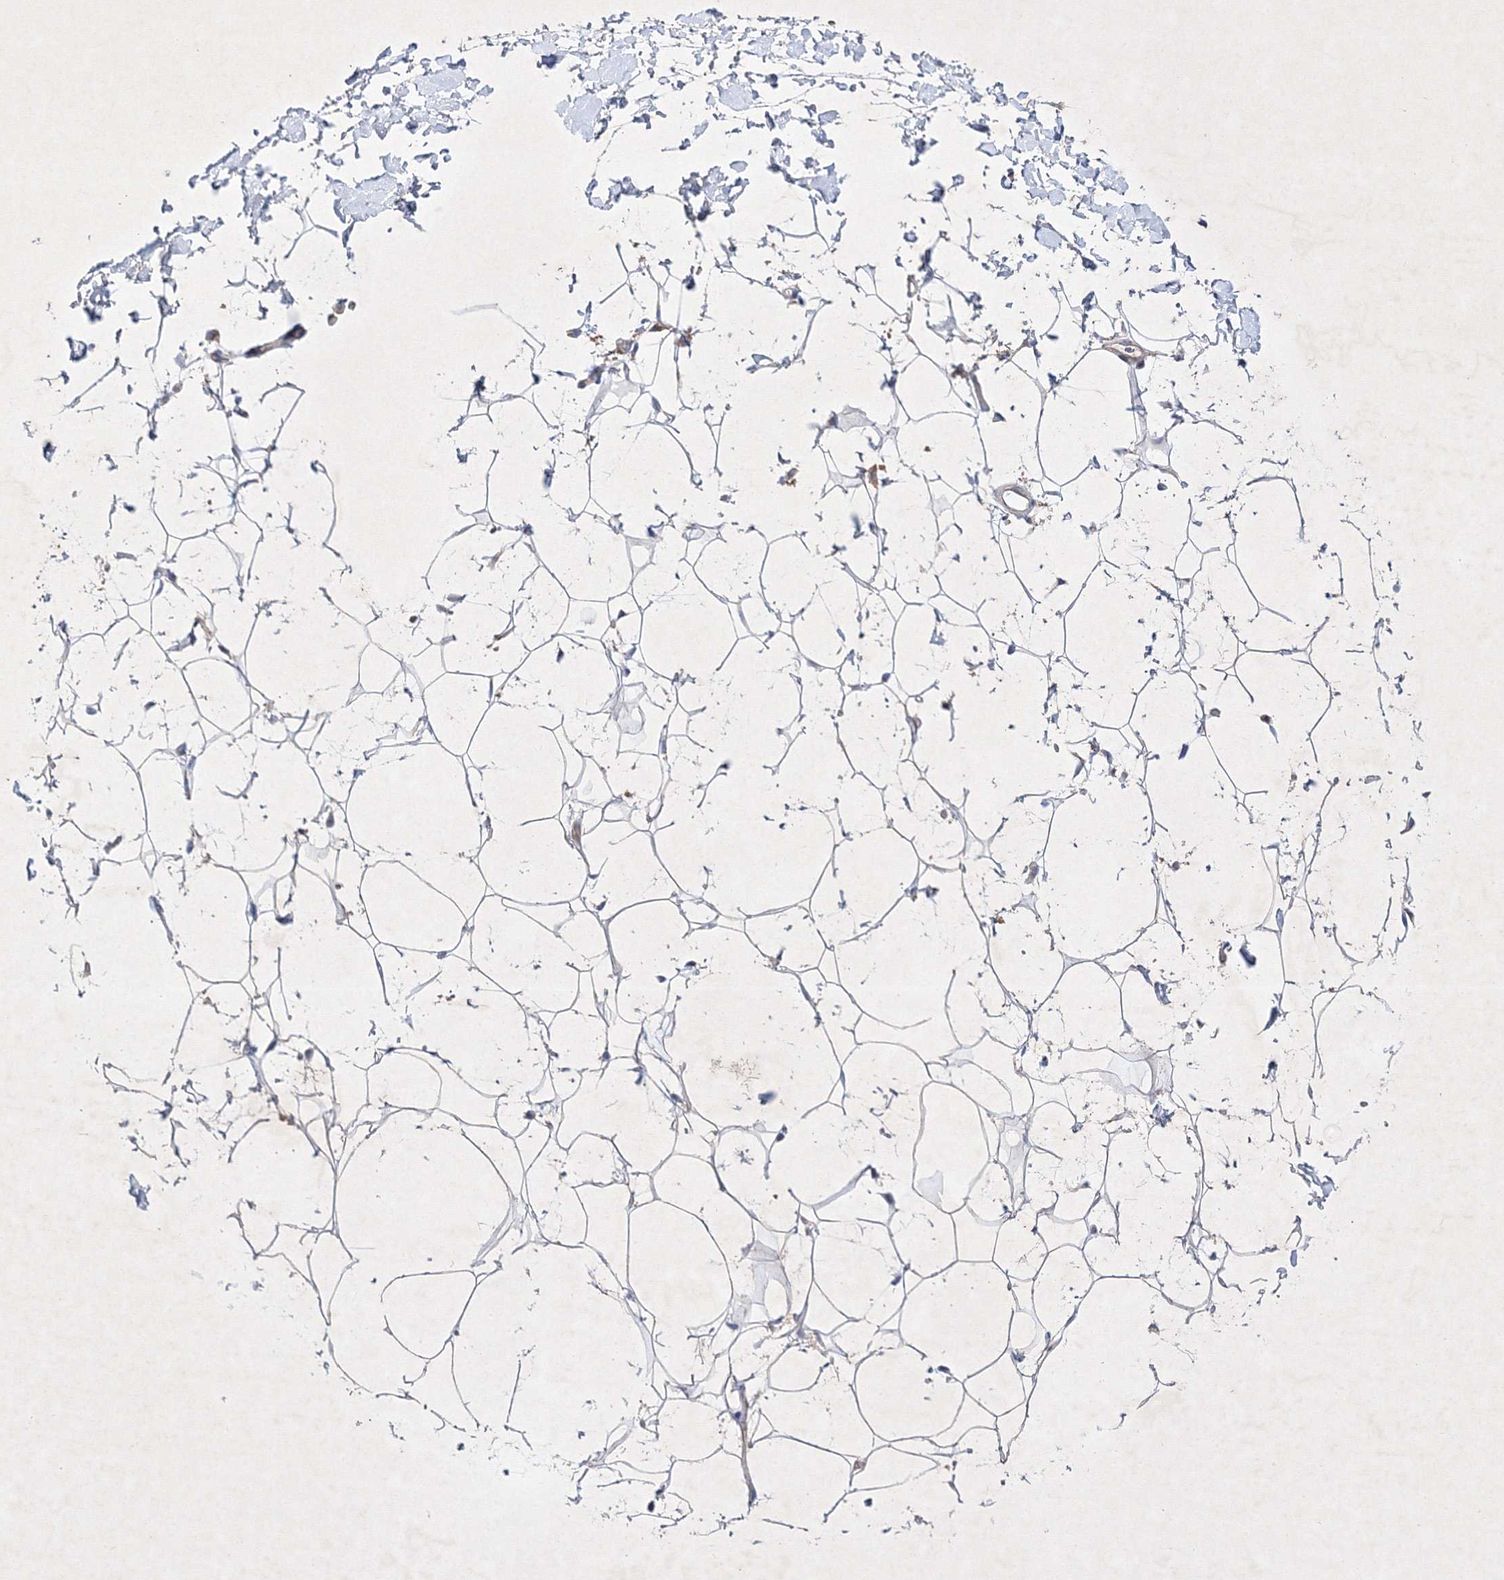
{"staining": {"intensity": "weak", "quantity": ">75%", "location": "cytoplasmic/membranous"}, "tissue": "adipose tissue", "cell_type": "Adipocytes", "image_type": "normal", "snomed": [{"axis": "morphology", "description": "Normal tissue, NOS"}, {"axis": "topography", "description": "Breast"}], "caption": "Immunohistochemical staining of benign adipose tissue exhibits weak cytoplasmic/membranous protein staining in about >75% of adipocytes. (DAB (3,3'-diaminobenzidine) = brown stain, brightfield microscopy at high magnification).", "gene": "OPA1", "patient": {"sex": "female", "age": 26}}